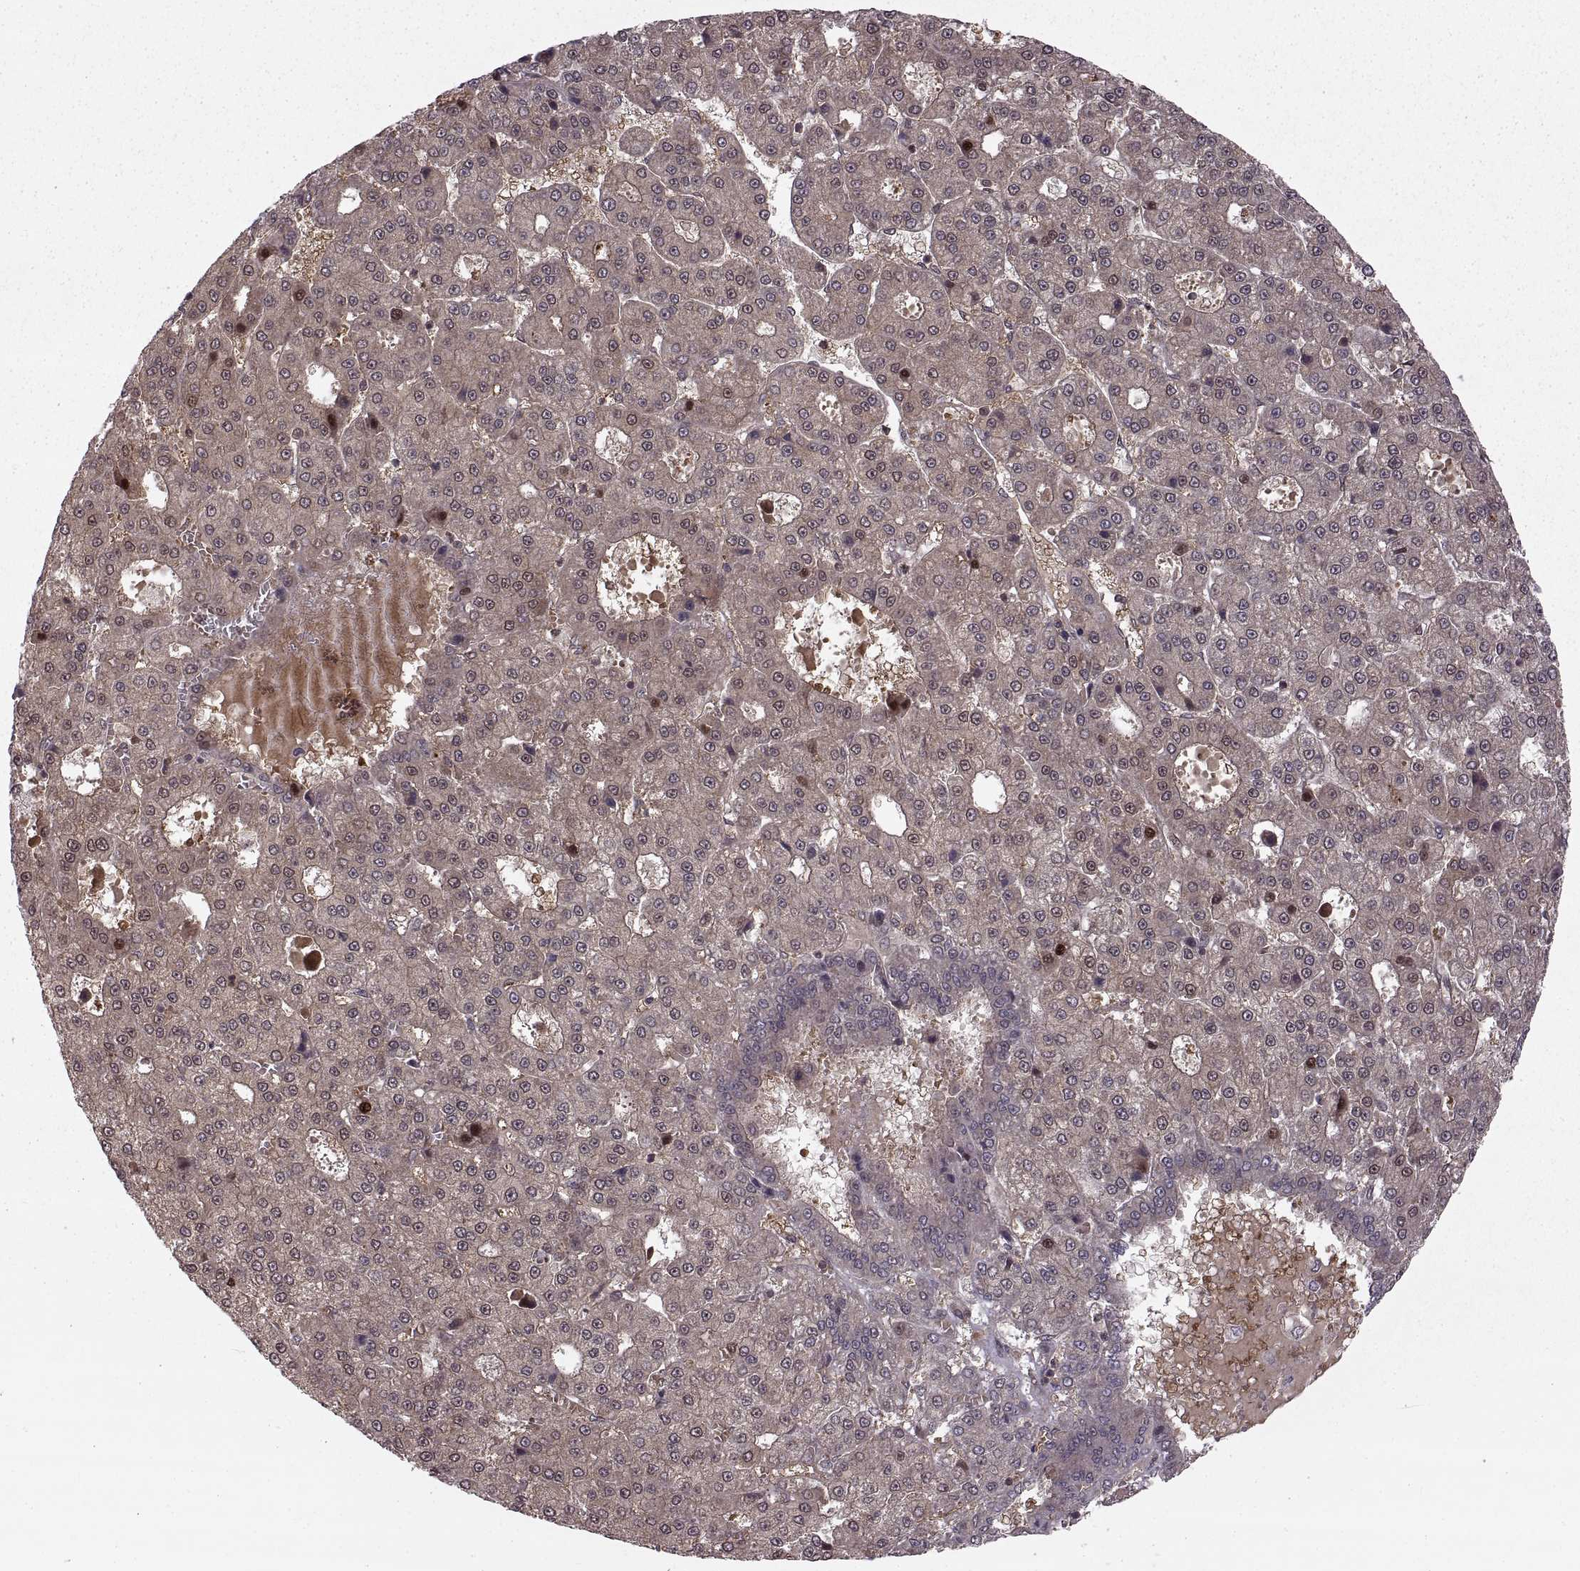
{"staining": {"intensity": "weak", "quantity": ">75%", "location": "cytoplasmic/membranous"}, "tissue": "liver cancer", "cell_type": "Tumor cells", "image_type": "cancer", "snomed": [{"axis": "morphology", "description": "Carcinoma, Hepatocellular, NOS"}, {"axis": "topography", "description": "Liver"}], "caption": "Immunohistochemistry (DAB) staining of liver cancer (hepatocellular carcinoma) demonstrates weak cytoplasmic/membranous protein positivity in about >75% of tumor cells.", "gene": "DEDD", "patient": {"sex": "male", "age": 70}}